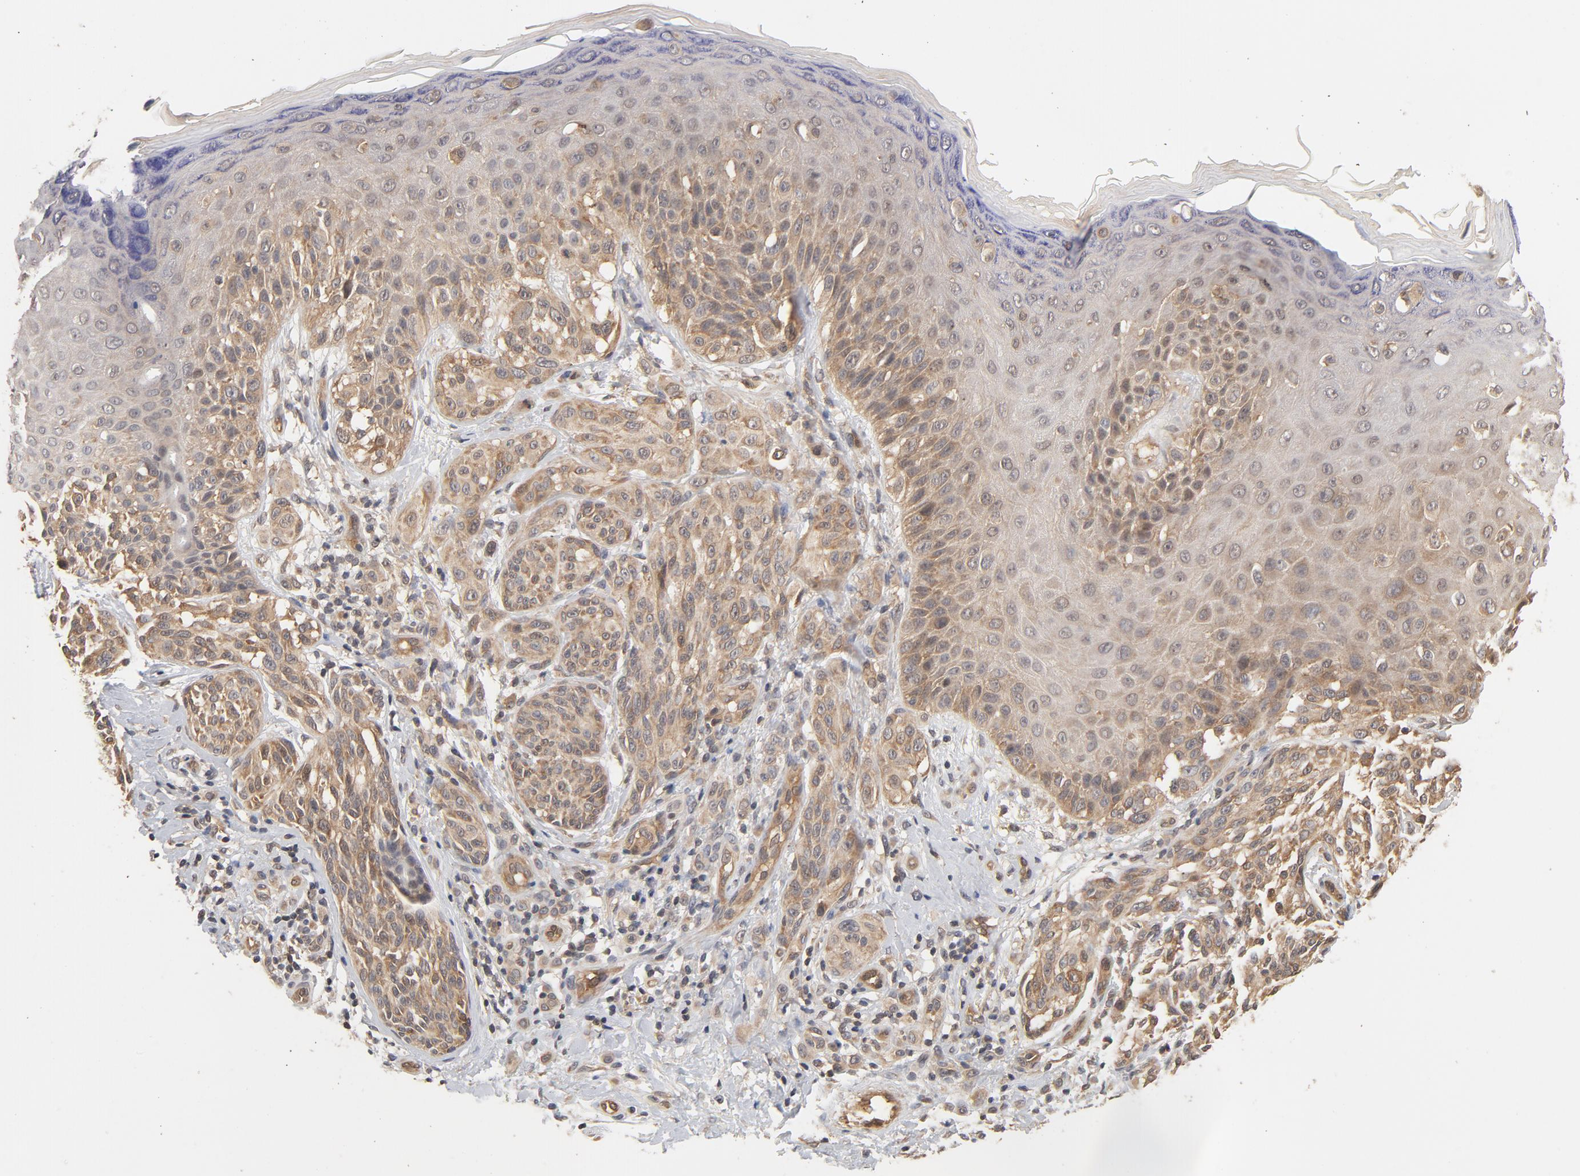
{"staining": {"intensity": "moderate", "quantity": ">75%", "location": "cytoplasmic/membranous"}, "tissue": "melanoma", "cell_type": "Tumor cells", "image_type": "cancer", "snomed": [{"axis": "morphology", "description": "Malignant melanoma, NOS"}, {"axis": "topography", "description": "Skin"}], "caption": "A brown stain labels moderate cytoplasmic/membranous expression of a protein in human malignant melanoma tumor cells.", "gene": "CDC37", "patient": {"sex": "male", "age": 57}}